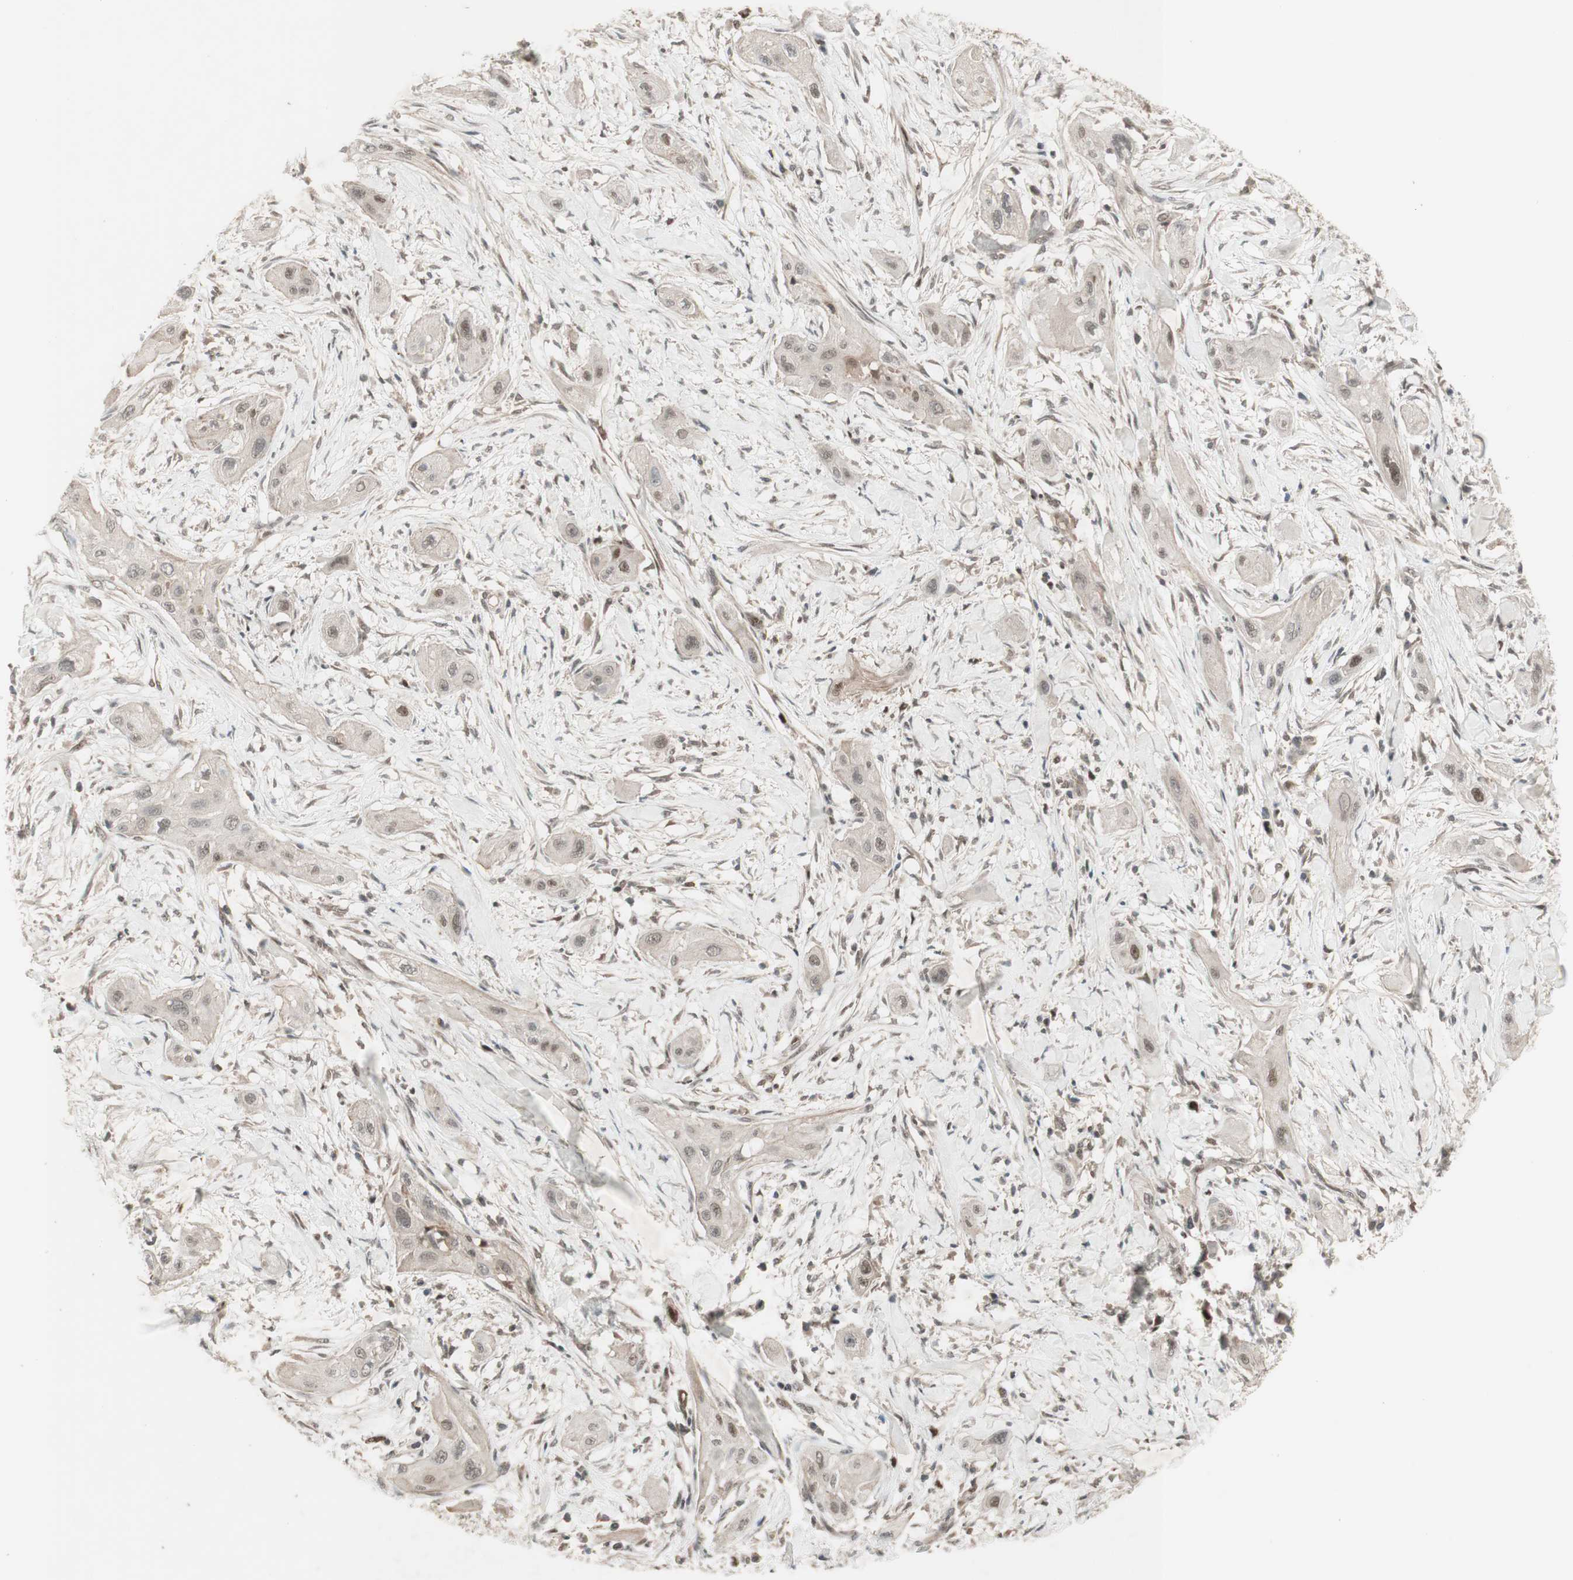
{"staining": {"intensity": "weak", "quantity": "25%-75%", "location": "cytoplasmic/membranous,nuclear"}, "tissue": "lung cancer", "cell_type": "Tumor cells", "image_type": "cancer", "snomed": [{"axis": "morphology", "description": "Squamous cell carcinoma, NOS"}, {"axis": "topography", "description": "Lung"}], "caption": "Tumor cells reveal low levels of weak cytoplasmic/membranous and nuclear positivity in approximately 25%-75% of cells in lung squamous cell carcinoma.", "gene": "MSH6", "patient": {"sex": "female", "age": 47}}